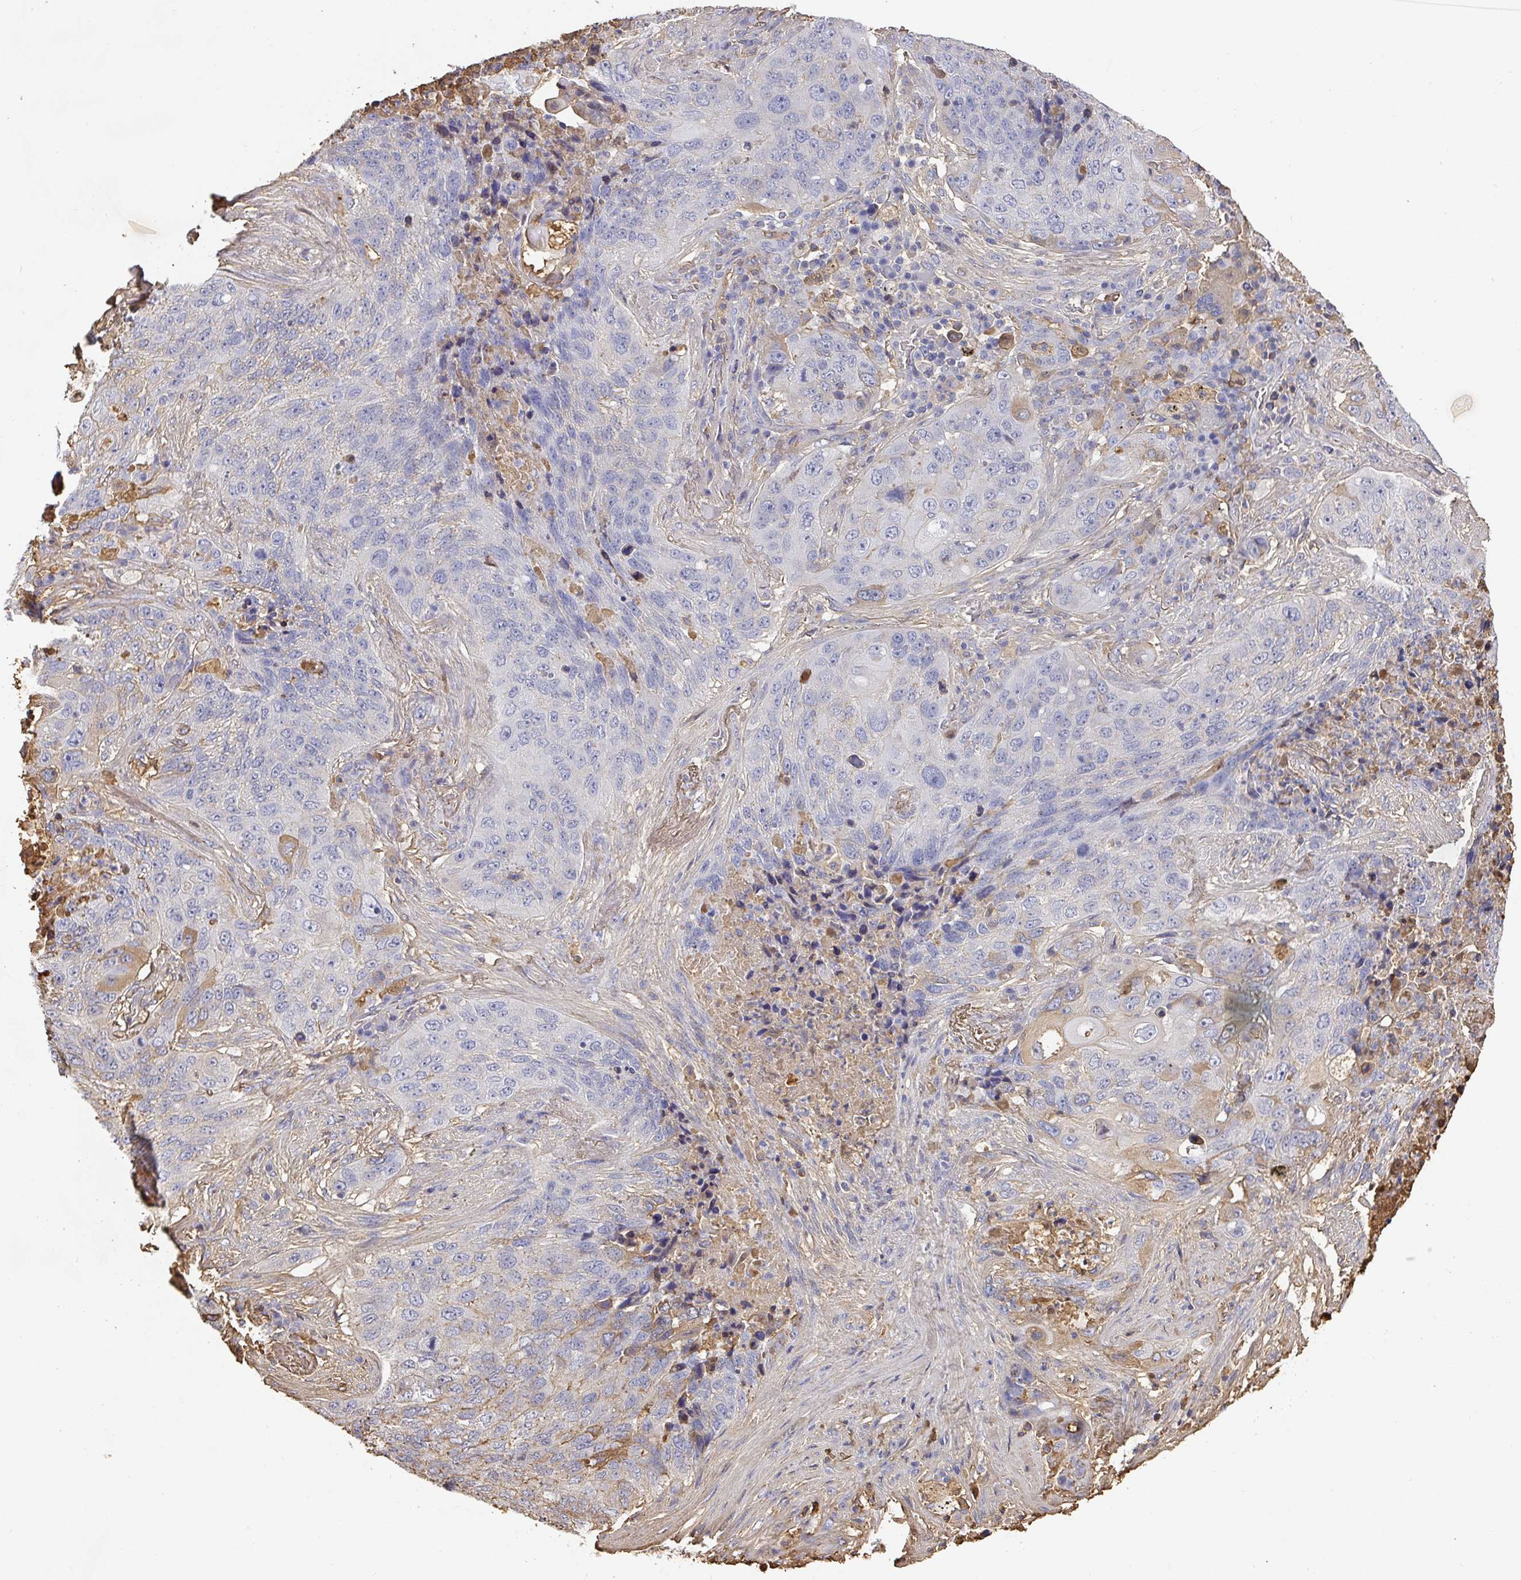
{"staining": {"intensity": "moderate", "quantity": "<25%", "location": "cytoplasmic/membranous"}, "tissue": "lung cancer", "cell_type": "Tumor cells", "image_type": "cancer", "snomed": [{"axis": "morphology", "description": "Squamous cell carcinoma, NOS"}, {"axis": "topography", "description": "Lung"}], "caption": "This image displays lung cancer (squamous cell carcinoma) stained with immunohistochemistry (IHC) to label a protein in brown. The cytoplasmic/membranous of tumor cells show moderate positivity for the protein. Nuclei are counter-stained blue.", "gene": "ALB", "patient": {"sex": "female", "age": 63}}